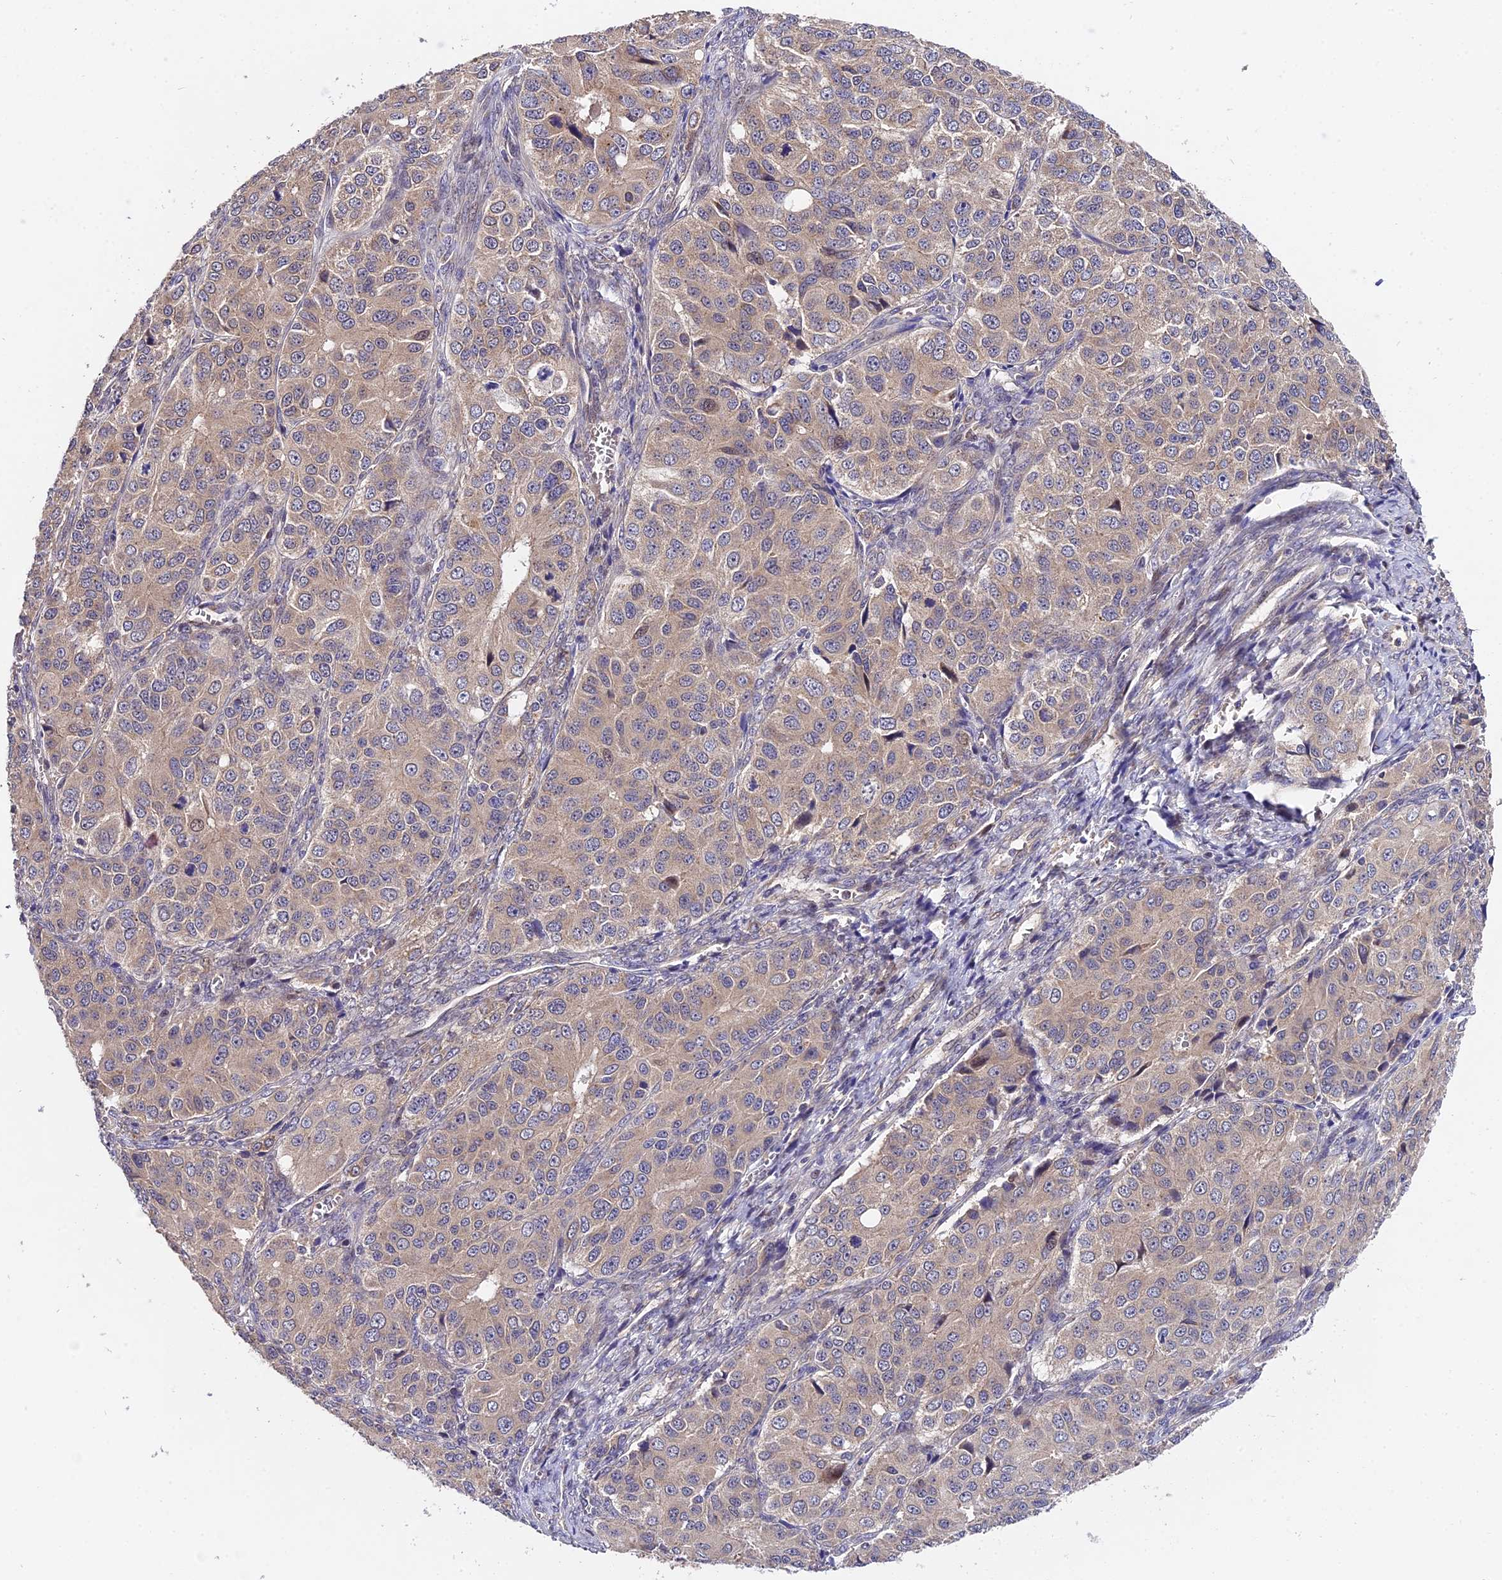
{"staining": {"intensity": "weak", "quantity": "25%-75%", "location": "cytoplasmic/membranous"}, "tissue": "ovarian cancer", "cell_type": "Tumor cells", "image_type": "cancer", "snomed": [{"axis": "morphology", "description": "Carcinoma, endometroid"}, {"axis": "topography", "description": "Ovary"}], "caption": "Ovarian cancer stained for a protein (brown) displays weak cytoplasmic/membranous positive staining in about 25%-75% of tumor cells.", "gene": "TRMT1", "patient": {"sex": "female", "age": 51}}